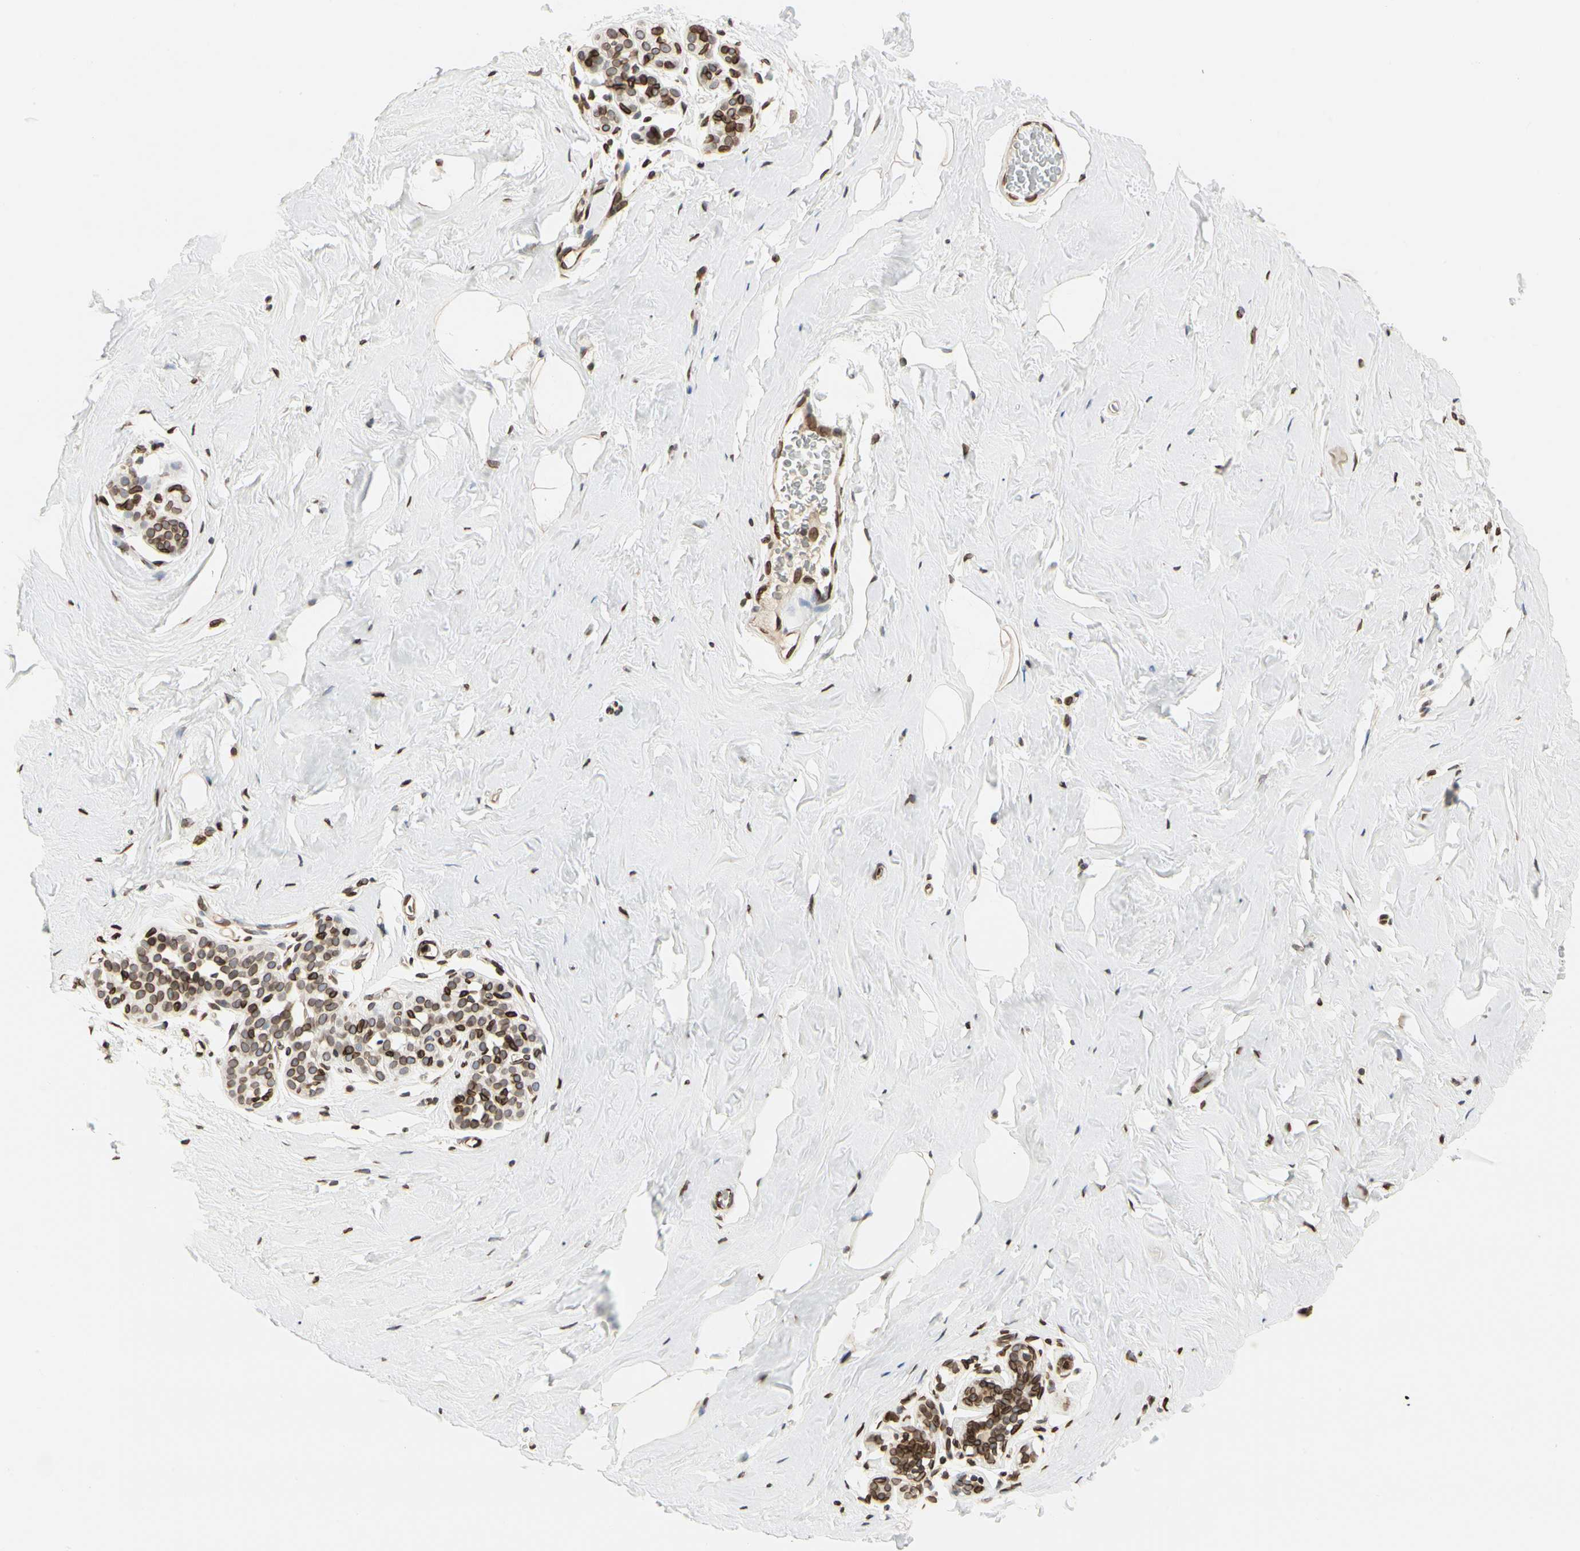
{"staining": {"intensity": "negative", "quantity": "none", "location": "none"}, "tissue": "breast", "cell_type": "Adipocytes", "image_type": "normal", "snomed": [{"axis": "morphology", "description": "Normal tissue, NOS"}, {"axis": "topography", "description": "Breast"}], "caption": "Photomicrograph shows no significant protein positivity in adipocytes of normal breast.", "gene": "TMPO", "patient": {"sex": "female", "age": 75}}